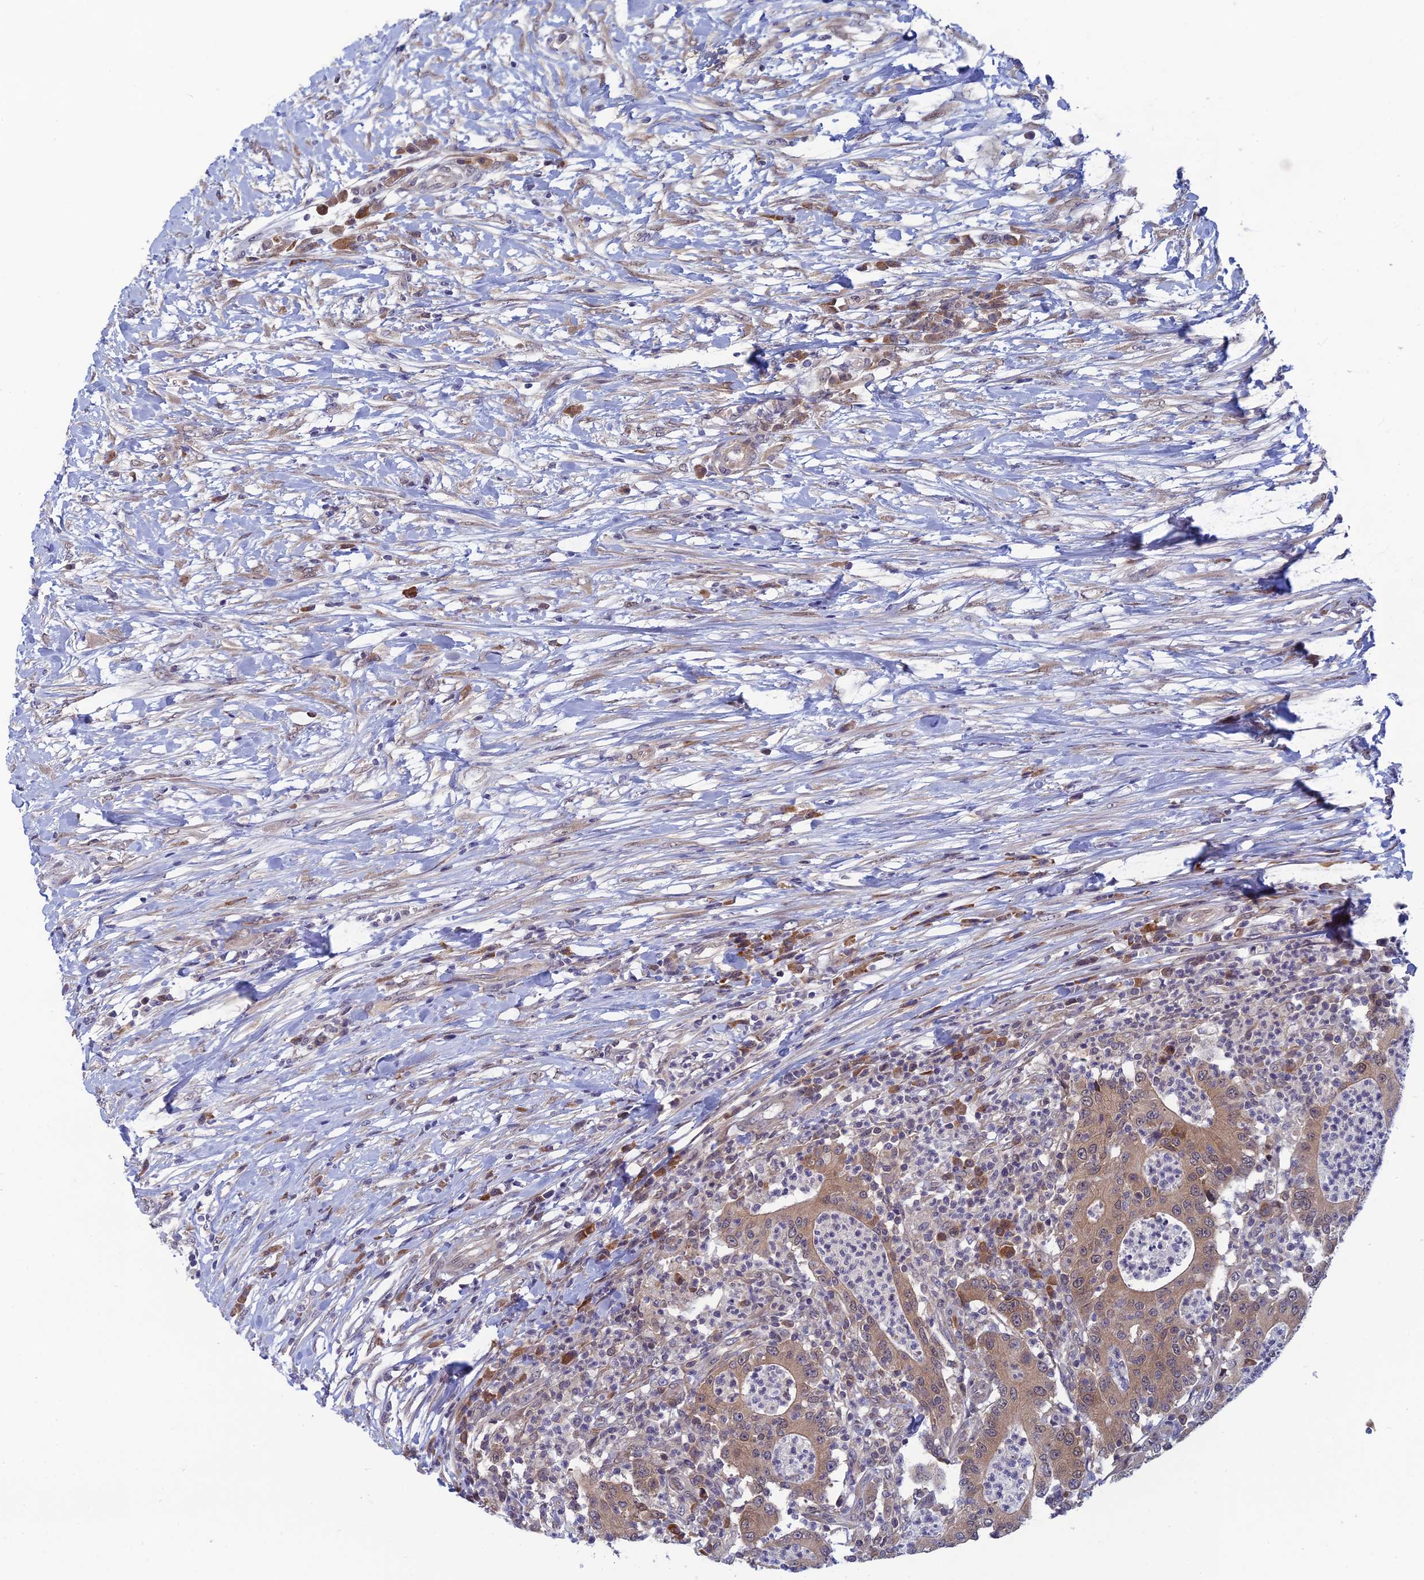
{"staining": {"intensity": "moderate", "quantity": ">75%", "location": "cytoplasmic/membranous"}, "tissue": "colorectal cancer", "cell_type": "Tumor cells", "image_type": "cancer", "snomed": [{"axis": "morphology", "description": "Adenocarcinoma, NOS"}, {"axis": "topography", "description": "Colon"}], "caption": "Tumor cells exhibit moderate cytoplasmic/membranous positivity in approximately >75% of cells in adenocarcinoma (colorectal).", "gene": "SRA1", "patient": {"sex": "male", "age": 83}}